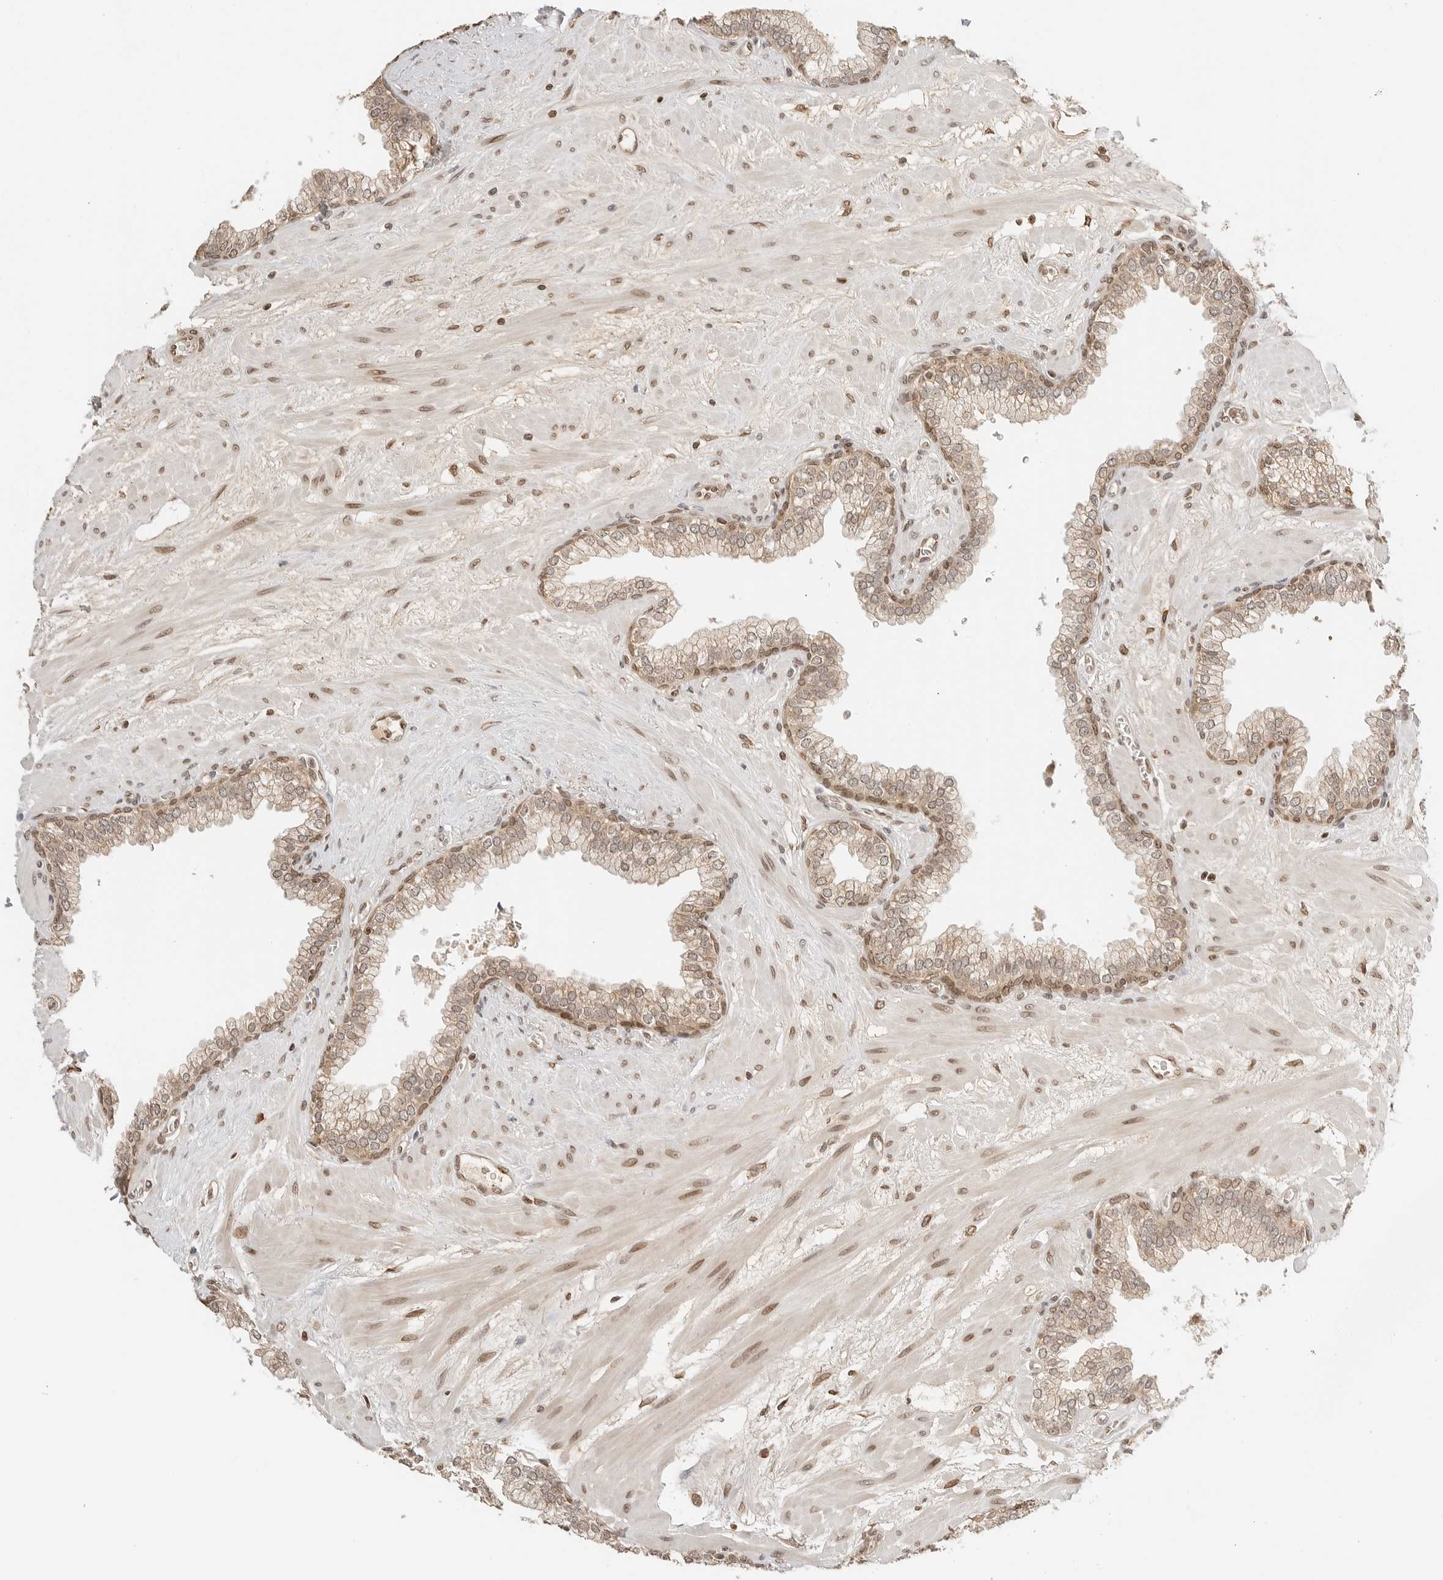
{"staining": {"intensity": "moderate", "quantity": "25%-75%", "location": "cytoplasmic/membranous,nuclear"}, "tissue": "prostate", "cell_type": "Glandular cells", "image_type": "normal", "snomed": [{"axis": "morphology", "description": "Normal tissue, NOS"}, {"axis": "morphology", "description": "Urothelial carcinoma, Low grade"}, {"axis": "topography", "description": "Urinary bladder"}, {"axis": "topography", "description": "Prostate"}], "caption": "DAB immunohistochemical staining of unremarkable human prostate shows moderate cytoplasmic/membranous,nuclear protein expression in about 25%-75% of glandular cells. (DAB (3,3'-diaminobenzidine) IHC with brightfield microscopy, high magnification).", "gene": "POLH", "patient": {"sex": "male", "age": 60}}